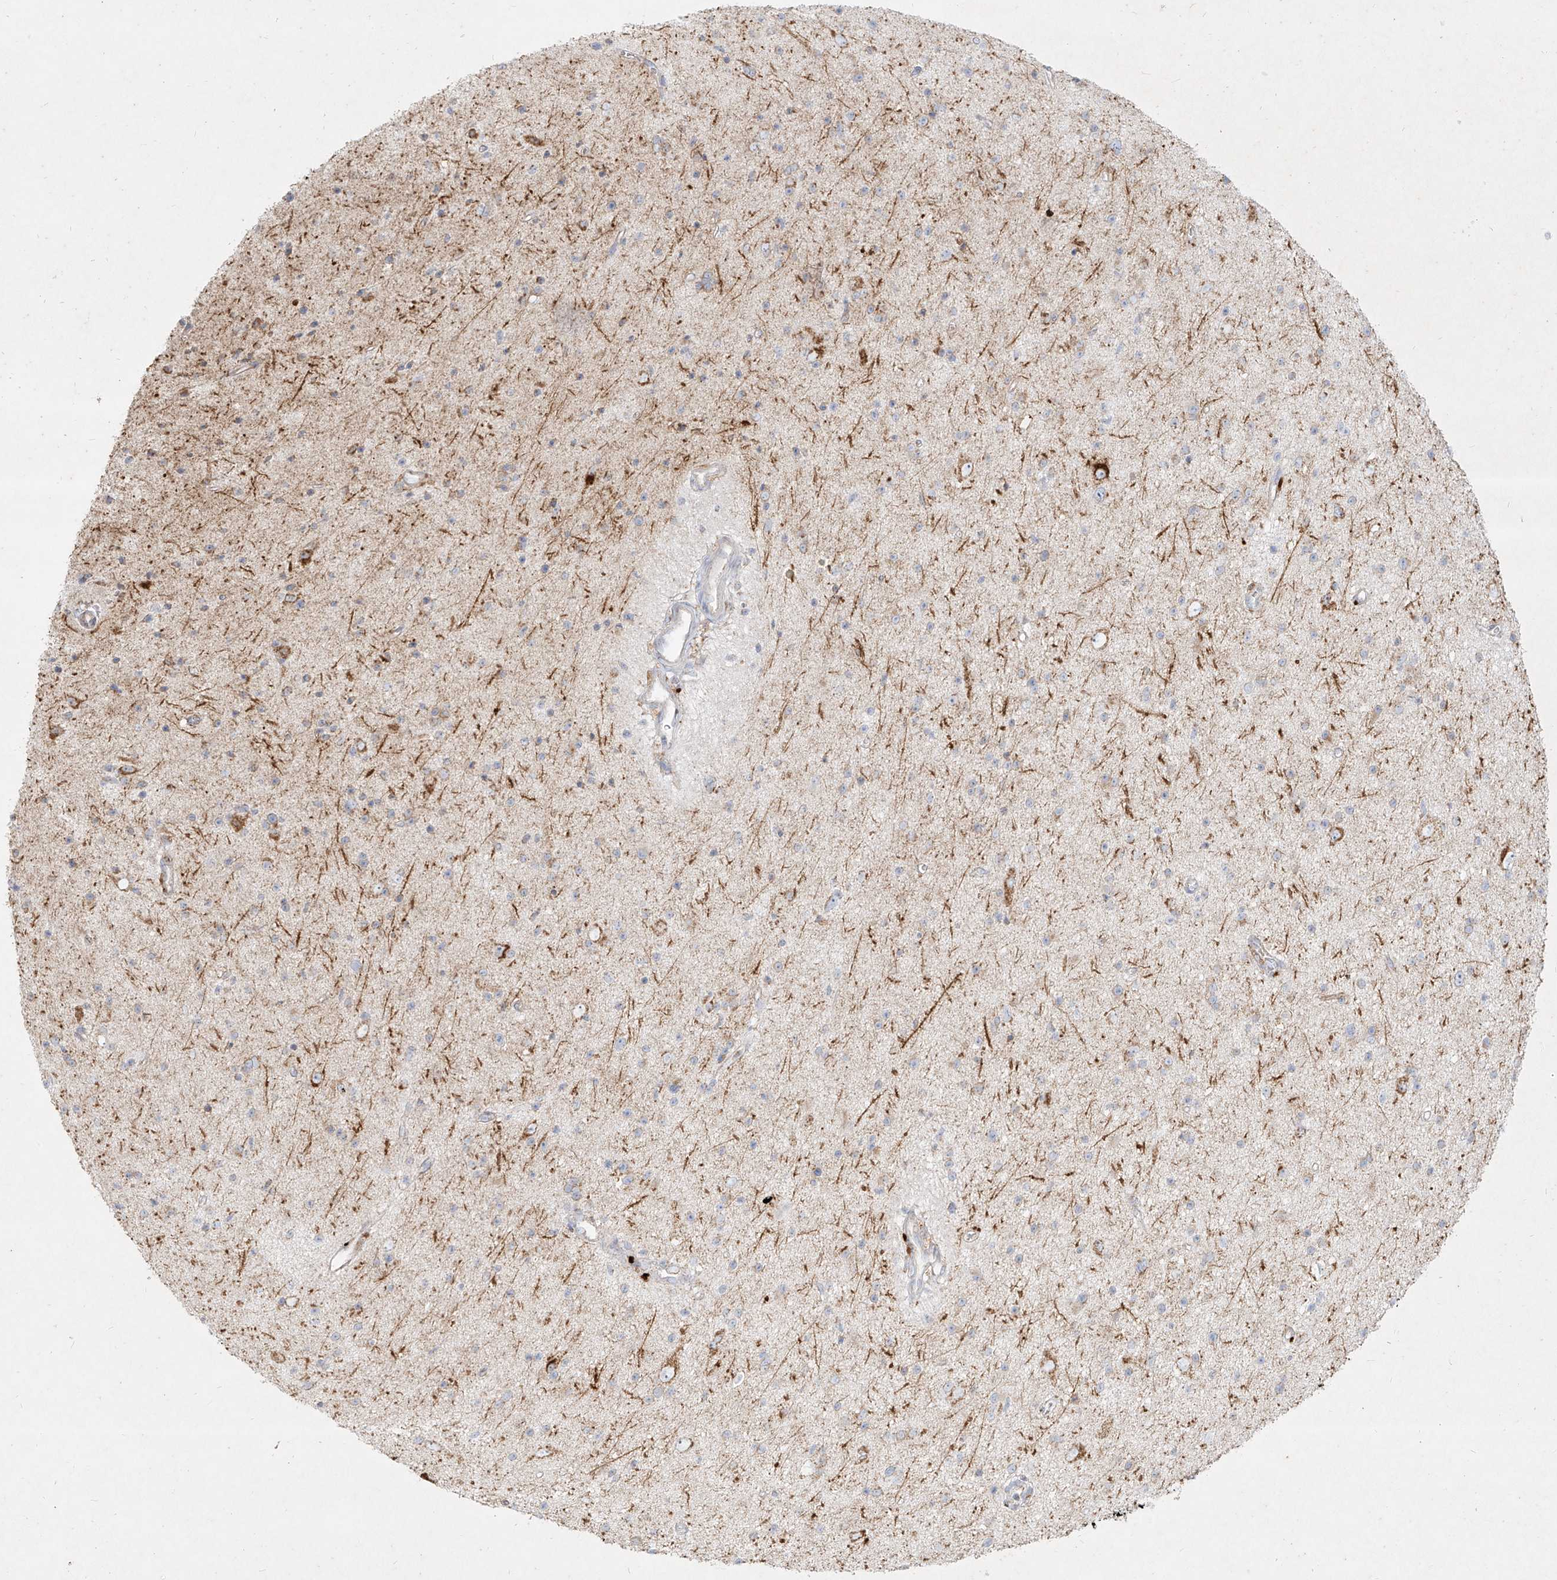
{"staining": {"intensity": "moderate", "quantity": "<25%", "location": "cytoplasmic/membranous"}, "tissue": "glioma", "cell_type": "Tumor cells", "image_type": "cancer", "snomed": [{"axis": "morphology", "description": "Glioma, malignant, Low grade"}, {"axis": "topography", "description": "Cerebral cortex"}], "caption": "There is low levels of moderate cytoplasmic/membranous positivity in tumor cells of low-grade glioma (malignant), as demonstrated by immunohistochemical staining (brown color).", "gene": "MTX2", "patient": {"sex": "female", "age": 39}}